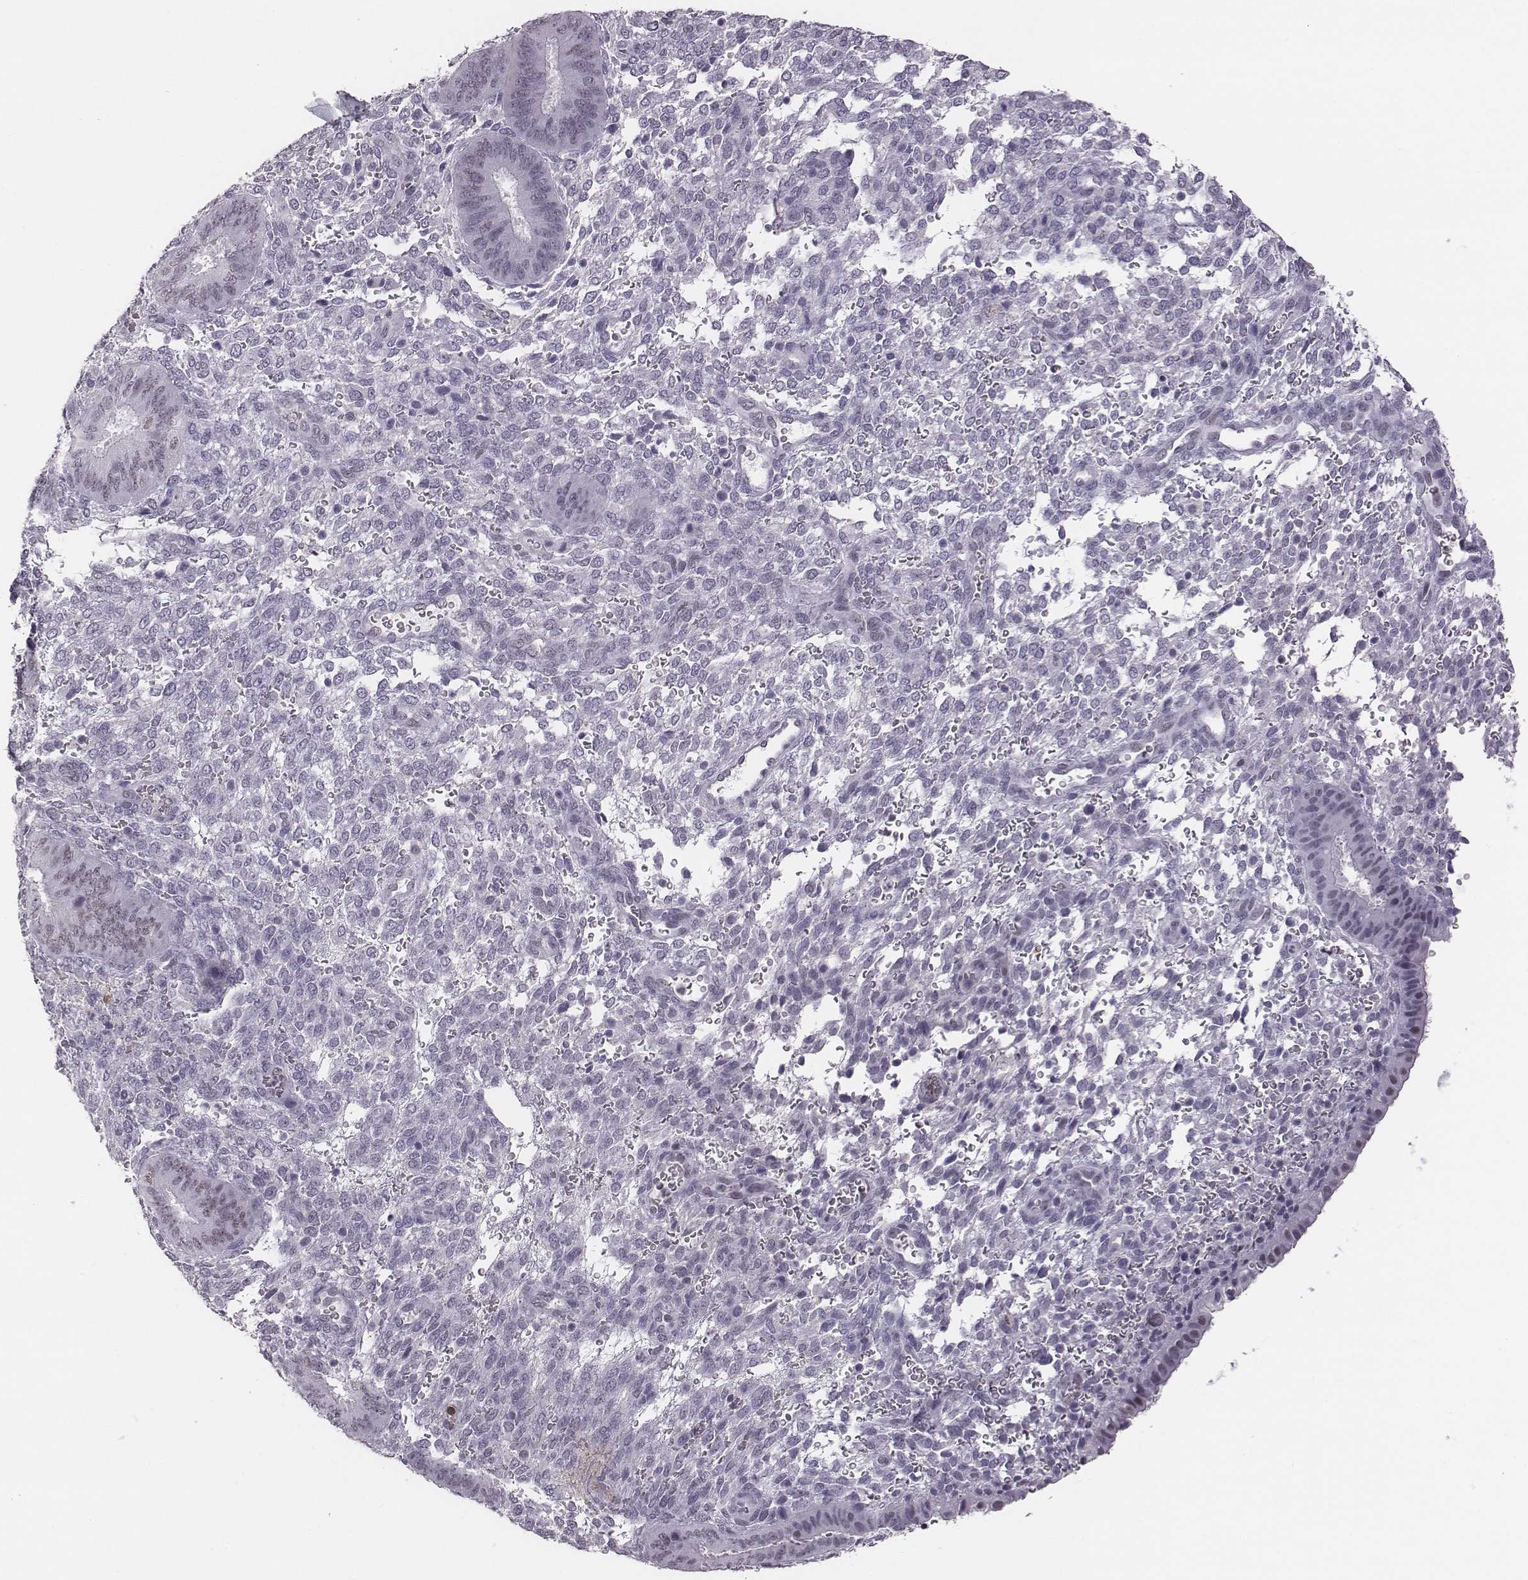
{"staining": {"intensity": "negative", "quantity": "none", "location": "none"}, "tissue": "endometrium", "cell_type": "Cells in endometrial stroma", "image_type": "normal", "snomed": [{"axis": "morphology", "description": "Normal tissue, NOS"}, {"axis": "topography", "description": "Endometrium"}], "caption": "The immunohistochemistry (IHC) photomicrograph has no significant positivity in cells in endometrial stroma of endometrium.", "gene": "ACOD1", "patient": {"sex": "female", "age": 39}}